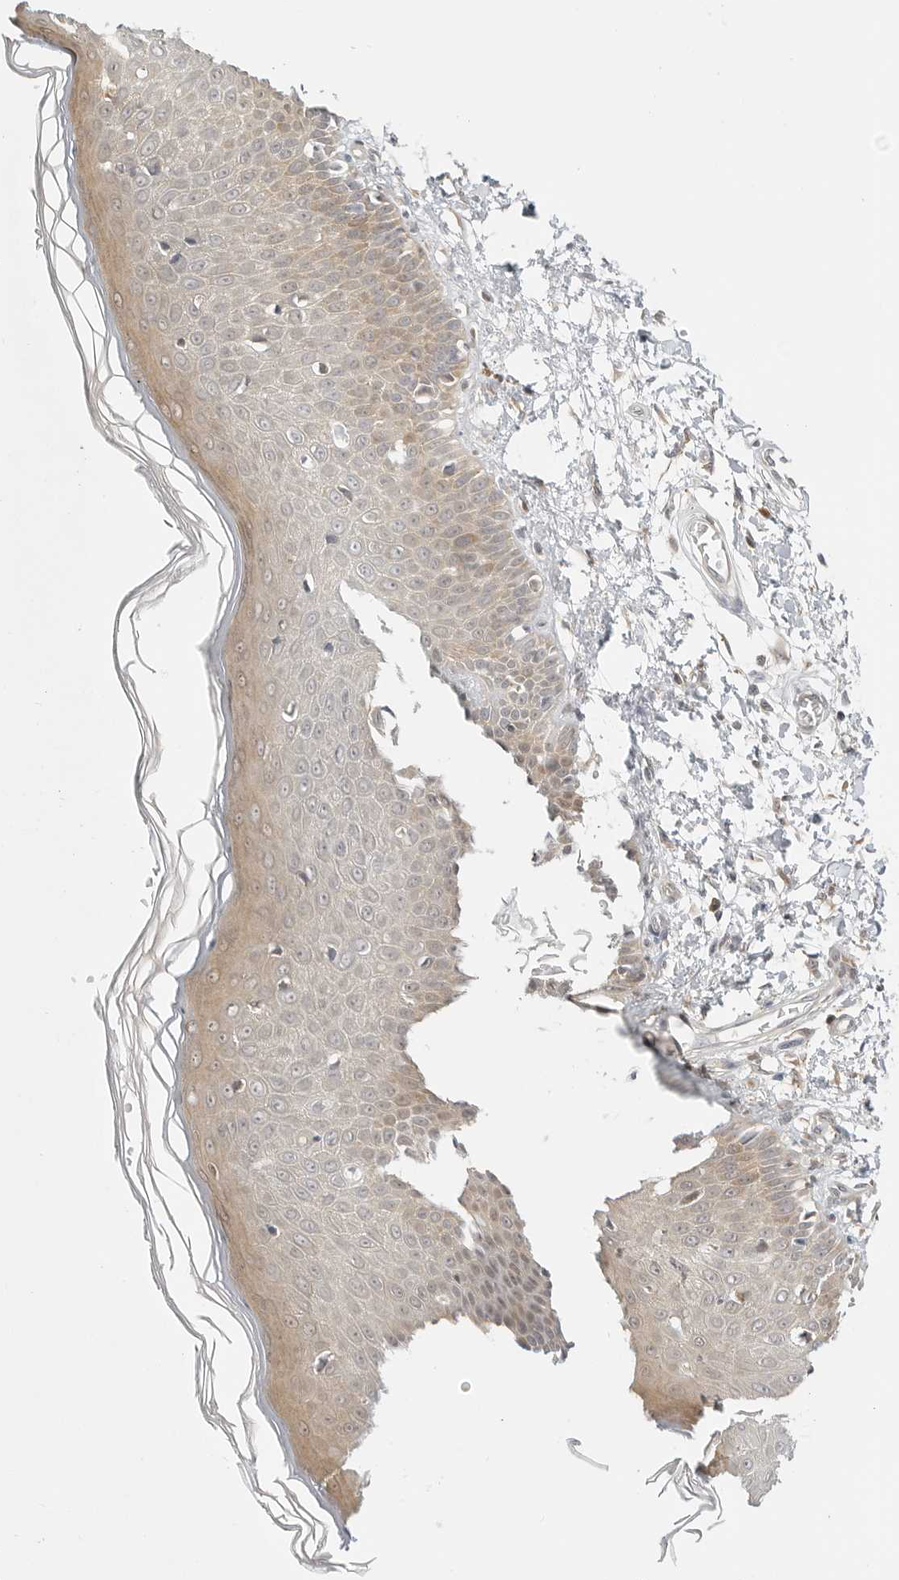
{"staining": {"intensity": "negative", "quantity": "none", "location": "none"}, "tissue": "skin", "cell_type": "Fibroblasts", "image_type": "normal", "snomed": [{"axis": "morphology", "description": "Normal tissue, NOS"}, {"axis": "morphology", "description": "Inflammation, NOS"}, {"axis": "topography", "description": "Skin"}], "caption": "High power microscopy micrograph of an immunohistochemistry histopathology image of unremarkable skin, revealing no significant positivity in fibroblasts. (DAB IHC with hematoxylin counter stain).", "gene": "TCP1", "patient": {"sex": "female", "age": 44}}